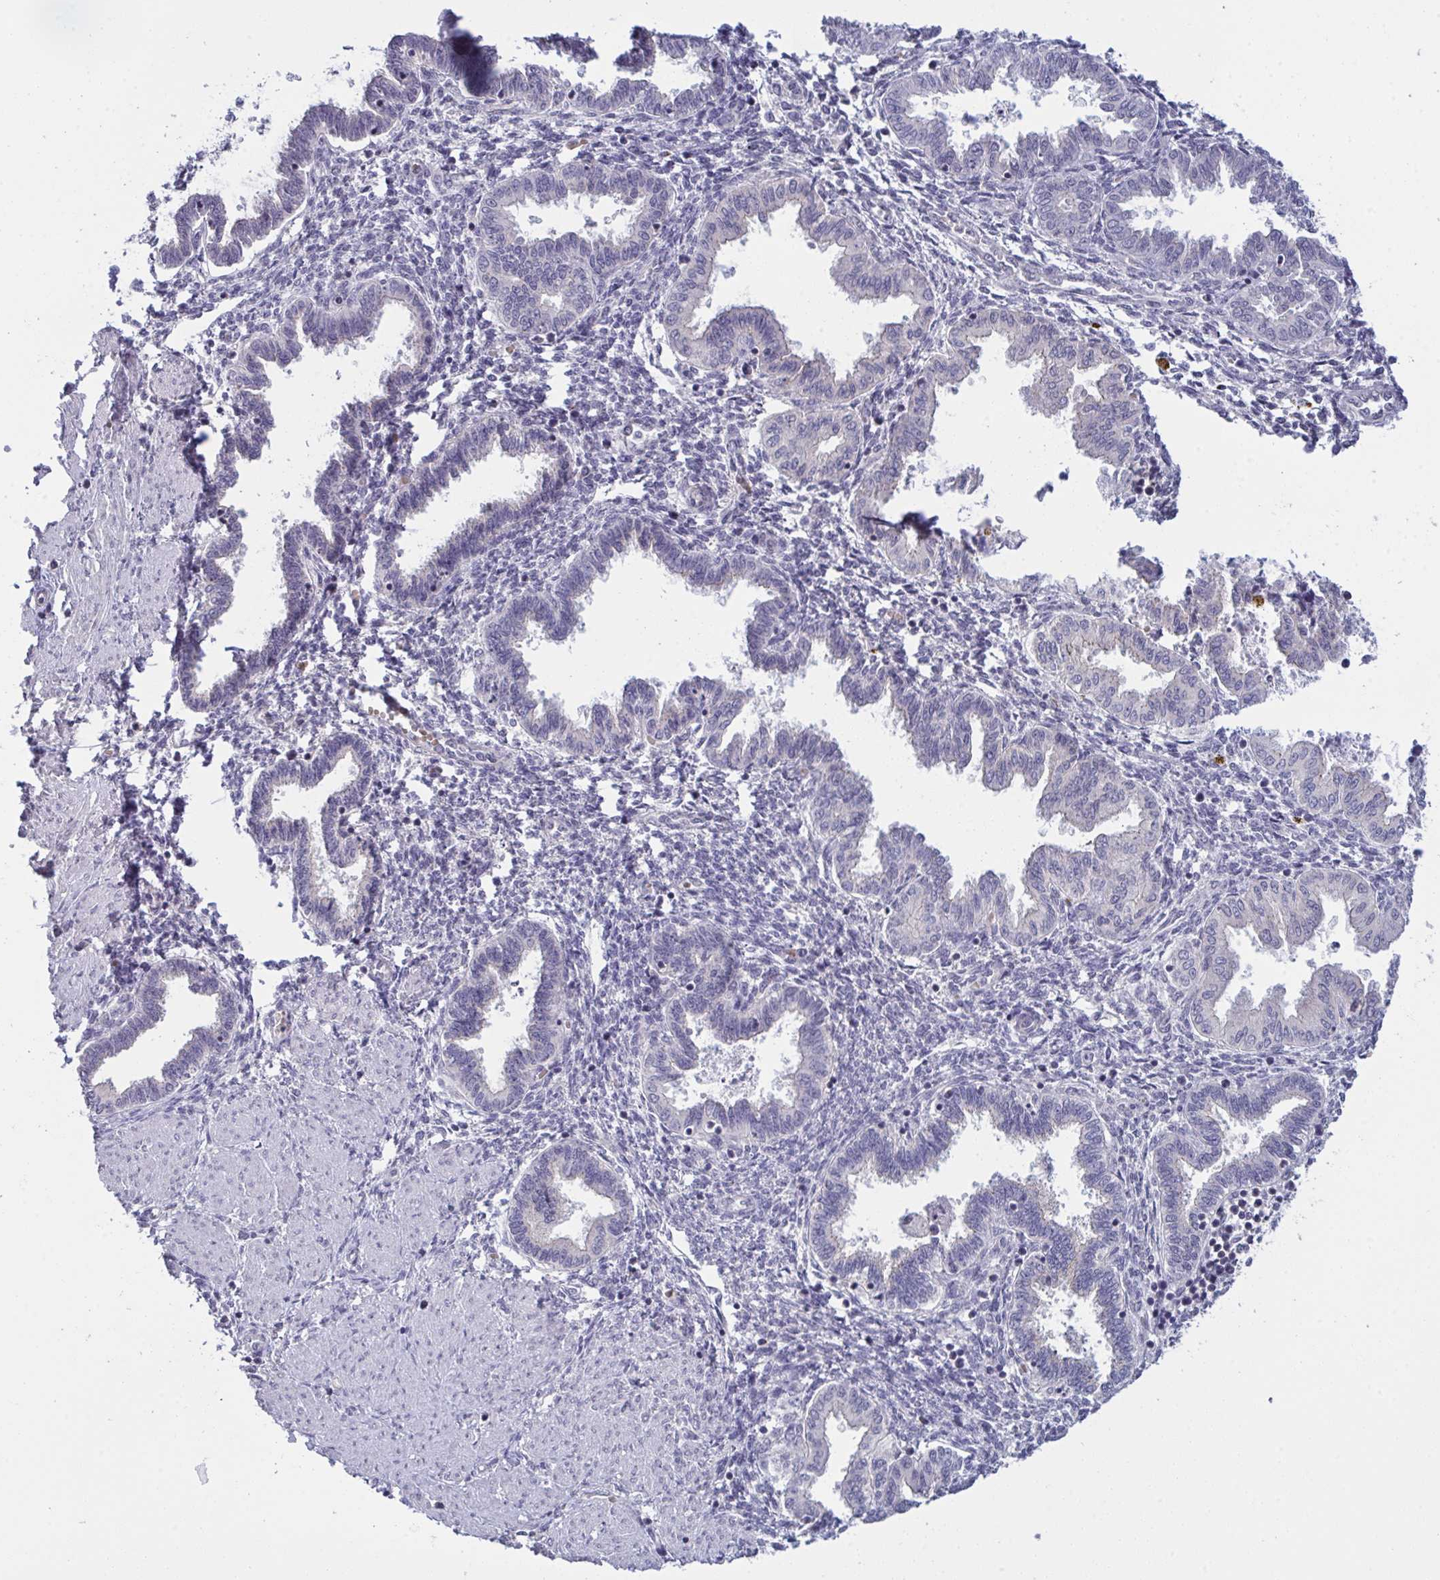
{"staining": {"intensity": "negative", "quantity": "none", "location": "none"}, "tissue": "endometrium", "cell_type": "Cells in endometrial stroma", "image_type": "normal", "snomed": [{"axis": "morphology", "description": "Normal tissue, NOS"}, {"axis": "topography", "description": "Endometrium"}], "caption": "Protein analysis of unremarkable endometrium reveals no significant staining in cells in endometrial stroma. The staining was performed using DAB (3,3'-diaminobenzidine) to visualize the protein expression in brown, while the nuclei were stained in blue with hematoxylin (Magnification: 20x).", "gene": "ZNF784", "patient": {"sex": "female", "age": 33}}